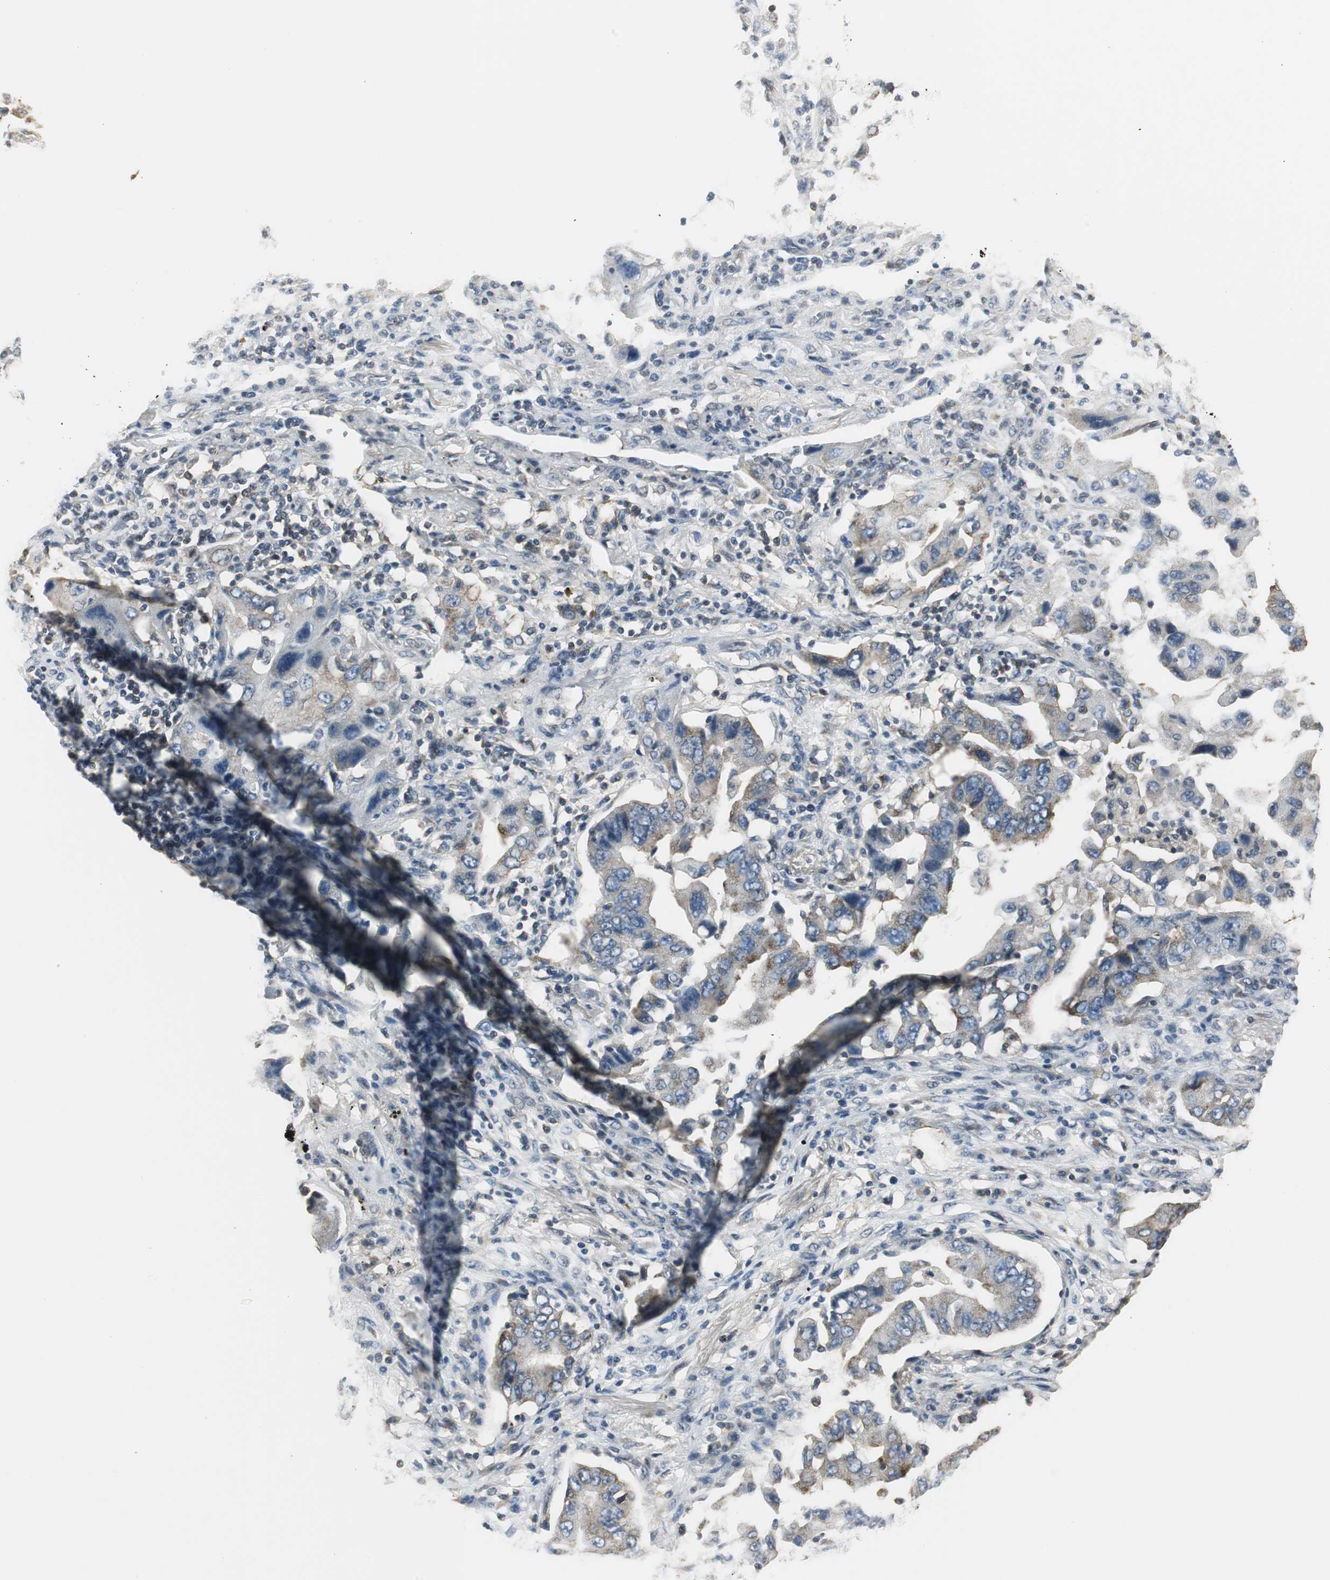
{"staining": {"intensity": "weak", "quantity": "25%-75%", "location": "cytoplasmic/membranous"}, "tissue": "lung cancer", "cell_type": "Tumor cells", "image_type": "cancer", "snomed": [{"axis": "morphology", "description": "Adenocarcinoma, NOS"}, {"axis": "topography", "description": "Lung"}], "caption": "The image displays a brown stain indicating the presence of a protein in the cytoplasmic/membranous of tumor cells in lung cancer.", "gene": "CCT5", "patient": {"sex": "female", "age": 65}}